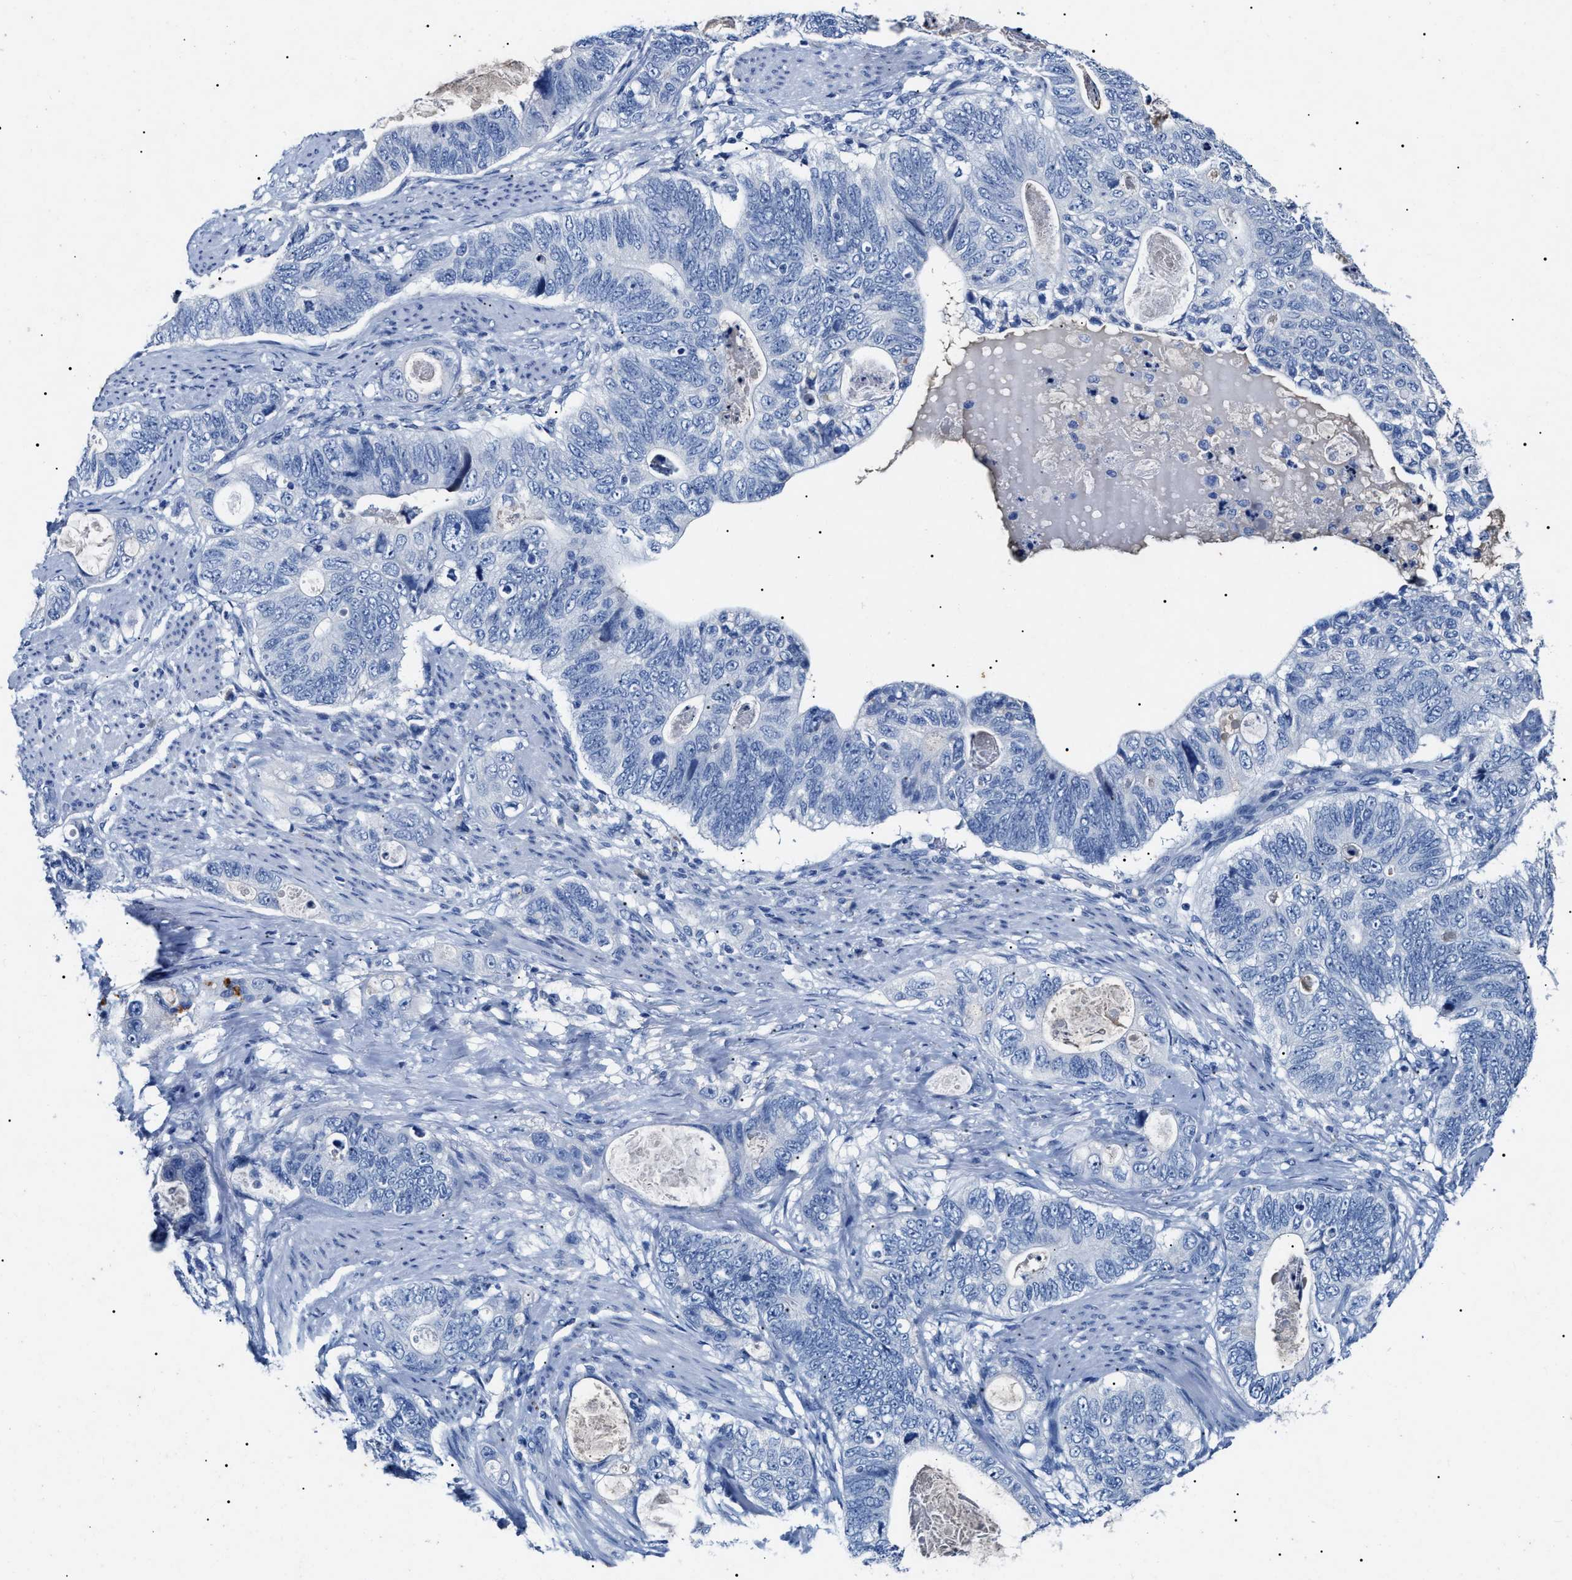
{"staining": {"intensity": "negative", "quantity": "none", "location": "none"}, "tissue": "stomach cancer", "cell_type": "Tumor cells", "image_type": "cancer", "snomed": [{"axis": "morphology", "description": "Normal tissue, NOS"}, {"axis": "morphology", "description": "Adenocarcinoma, NOS"}, {"axis": "topography", "description": "Stomach"}], "caption": "Adenocarcinoma (stomach) was stained to show a protein in brown. There is no significant expression in tumor cells.", "gene": "LRRC8E", "patient": {"sex": "female", "age": 89}}